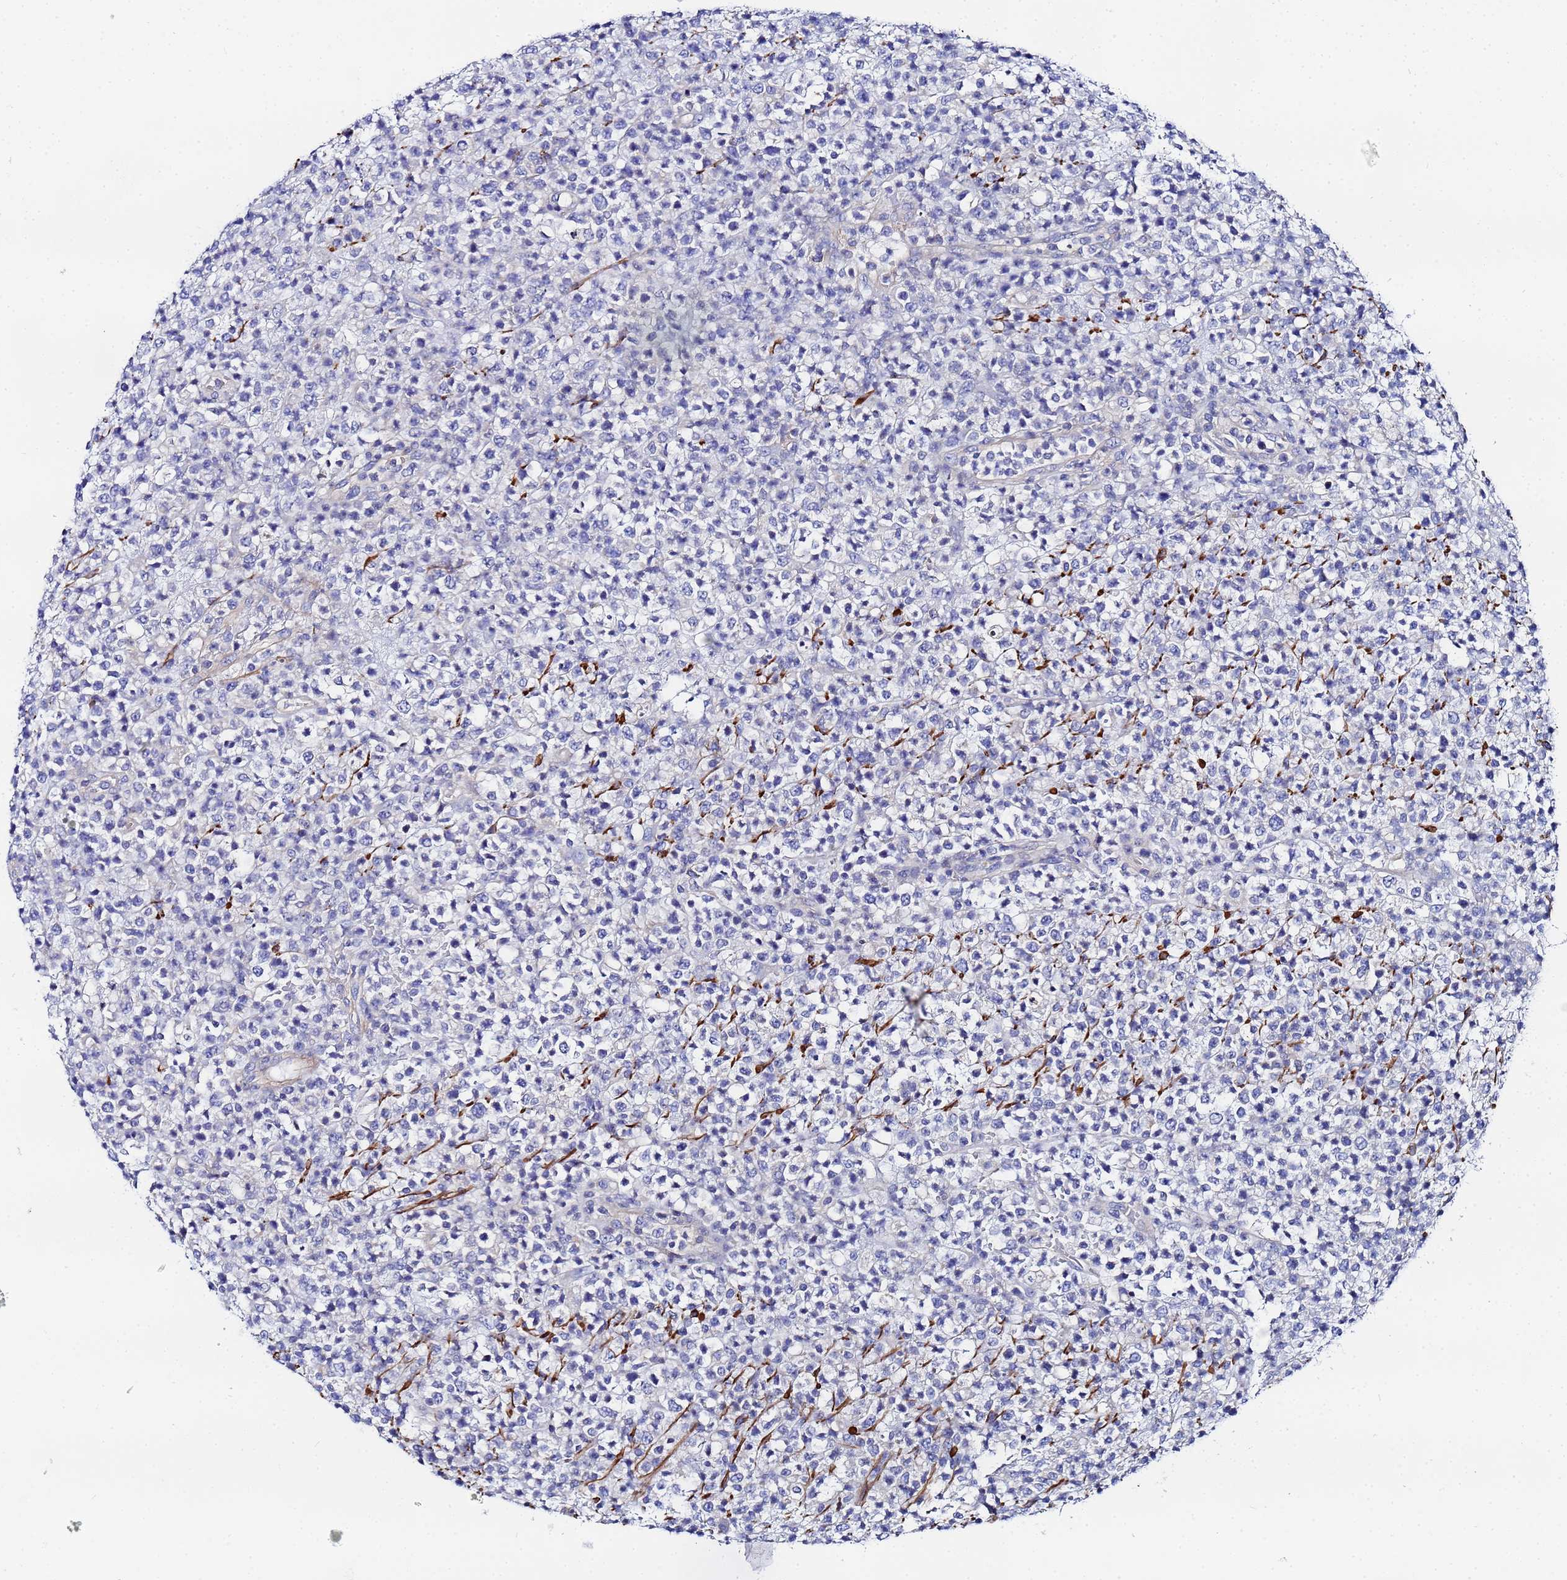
{"staining": {"intensity": "negative", "quantity": "none", "location": "none"}, "tissue": "lymphoma", "cell_type": "Tumor cells", "image_type": "cancer", "snomed": [{"axis": "morphology", "description": "Malignant lymphoma, non-Hodgkin's type, High grade"}, {"axis": "topography", "description": "Colon"}], "caption": "Lymphoma was stained to show a protein in brown. There is no significant positivity in tumor cells. (Brightfield microscopy of DAB (3,3'-diaminobenzidine) immunohistochemistry (IHC) at high magnification).", "gene": "RAB39B", "patient": {"sex": "female", "age": 53}}